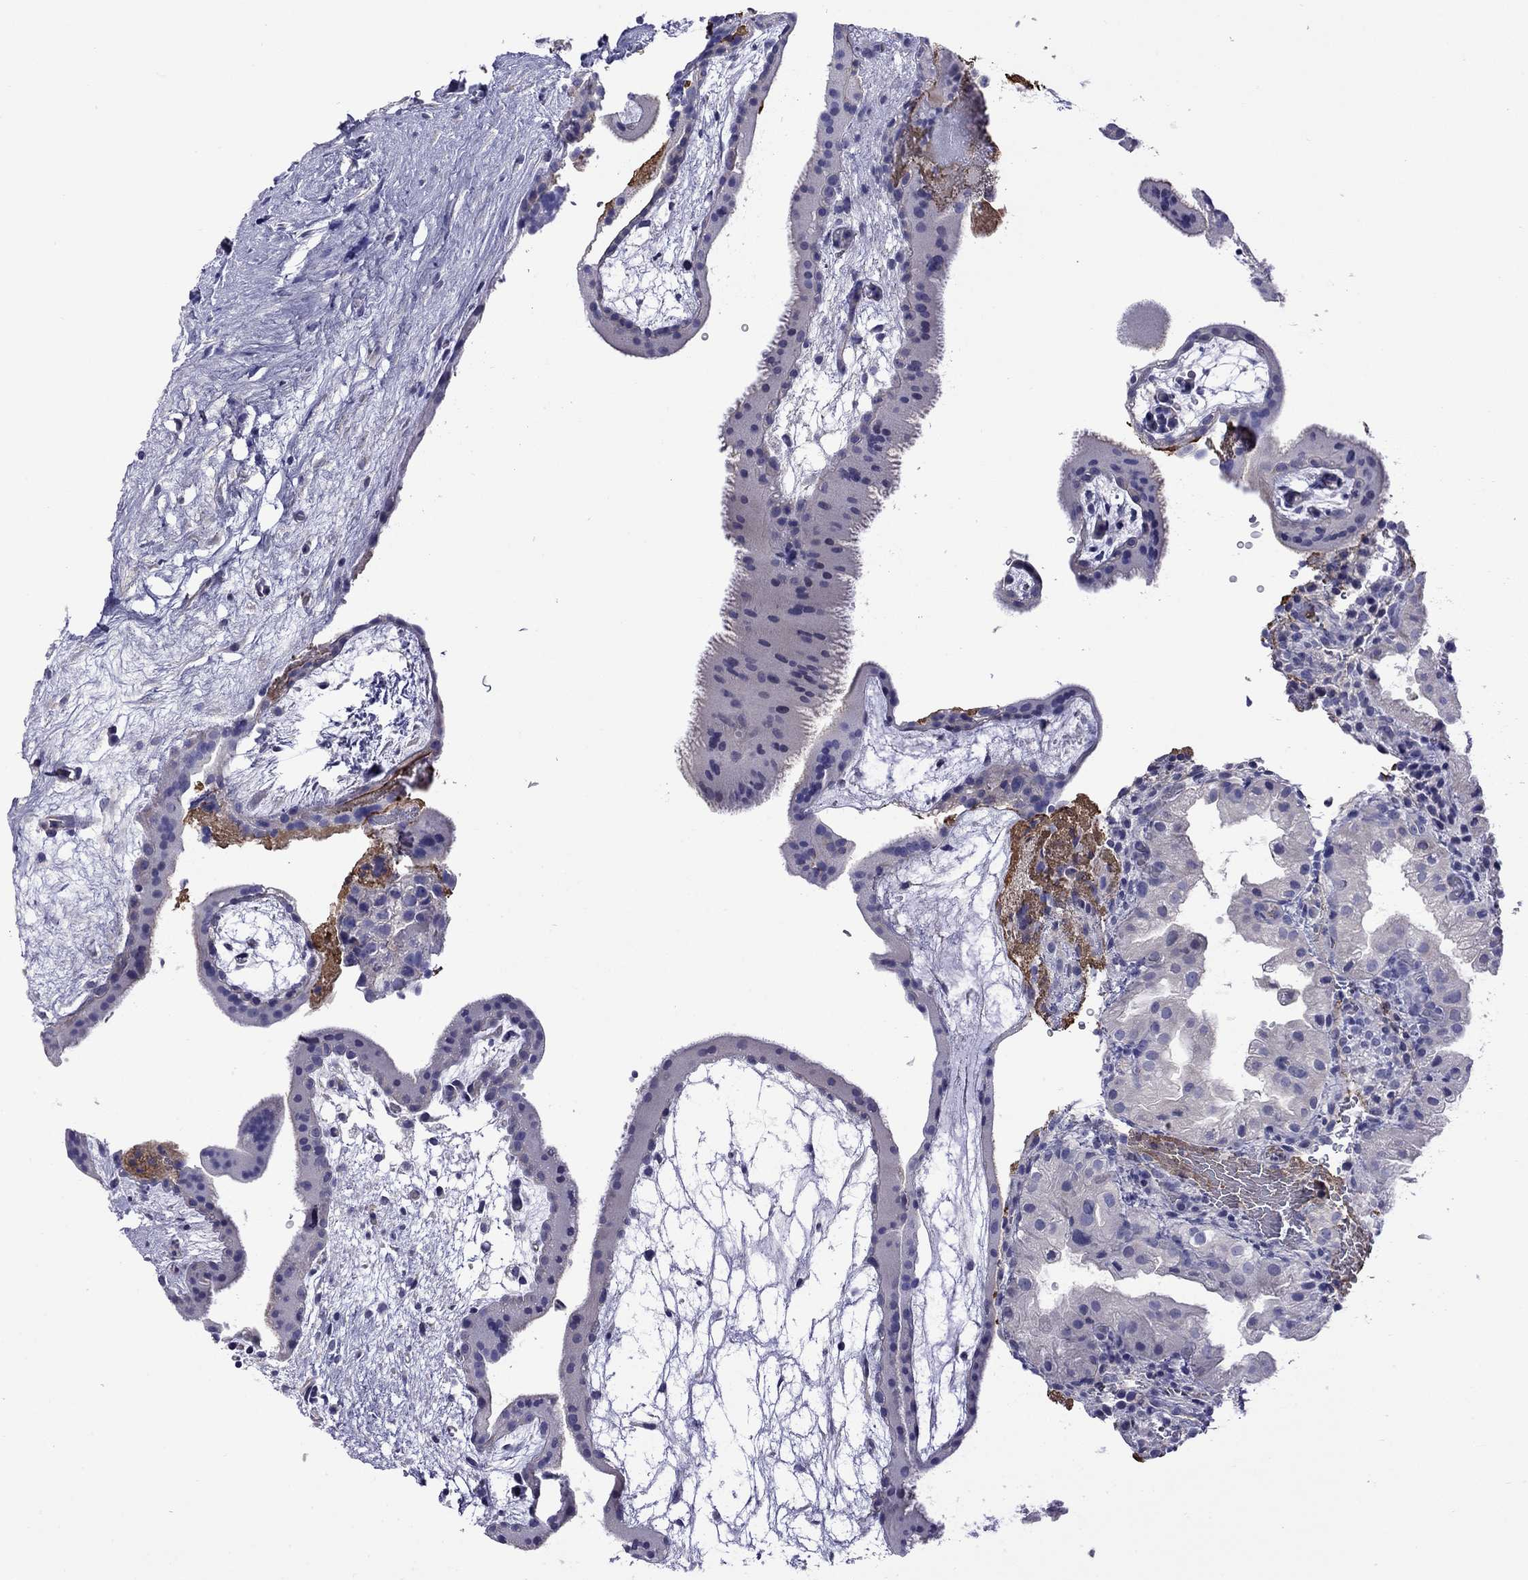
{"staining": {"intensity": "negative", "quantity": "none", "location": "none"}, "tissue": "placenta", "cell_type": "Decidual cells", "image_type": "normal", "snomed": [{"axis": "morphology", "description": "Normal tissue, NOS"}, {"axis": "topography", "description": "Placenta"}], "caption": "An image of placenta stained for a protein displays no brown staining in decidual cells. (DAB IHC with hematoxylin counter stain).", "gene": "STAR", "patient": {"sex": "female", "age": 19}}